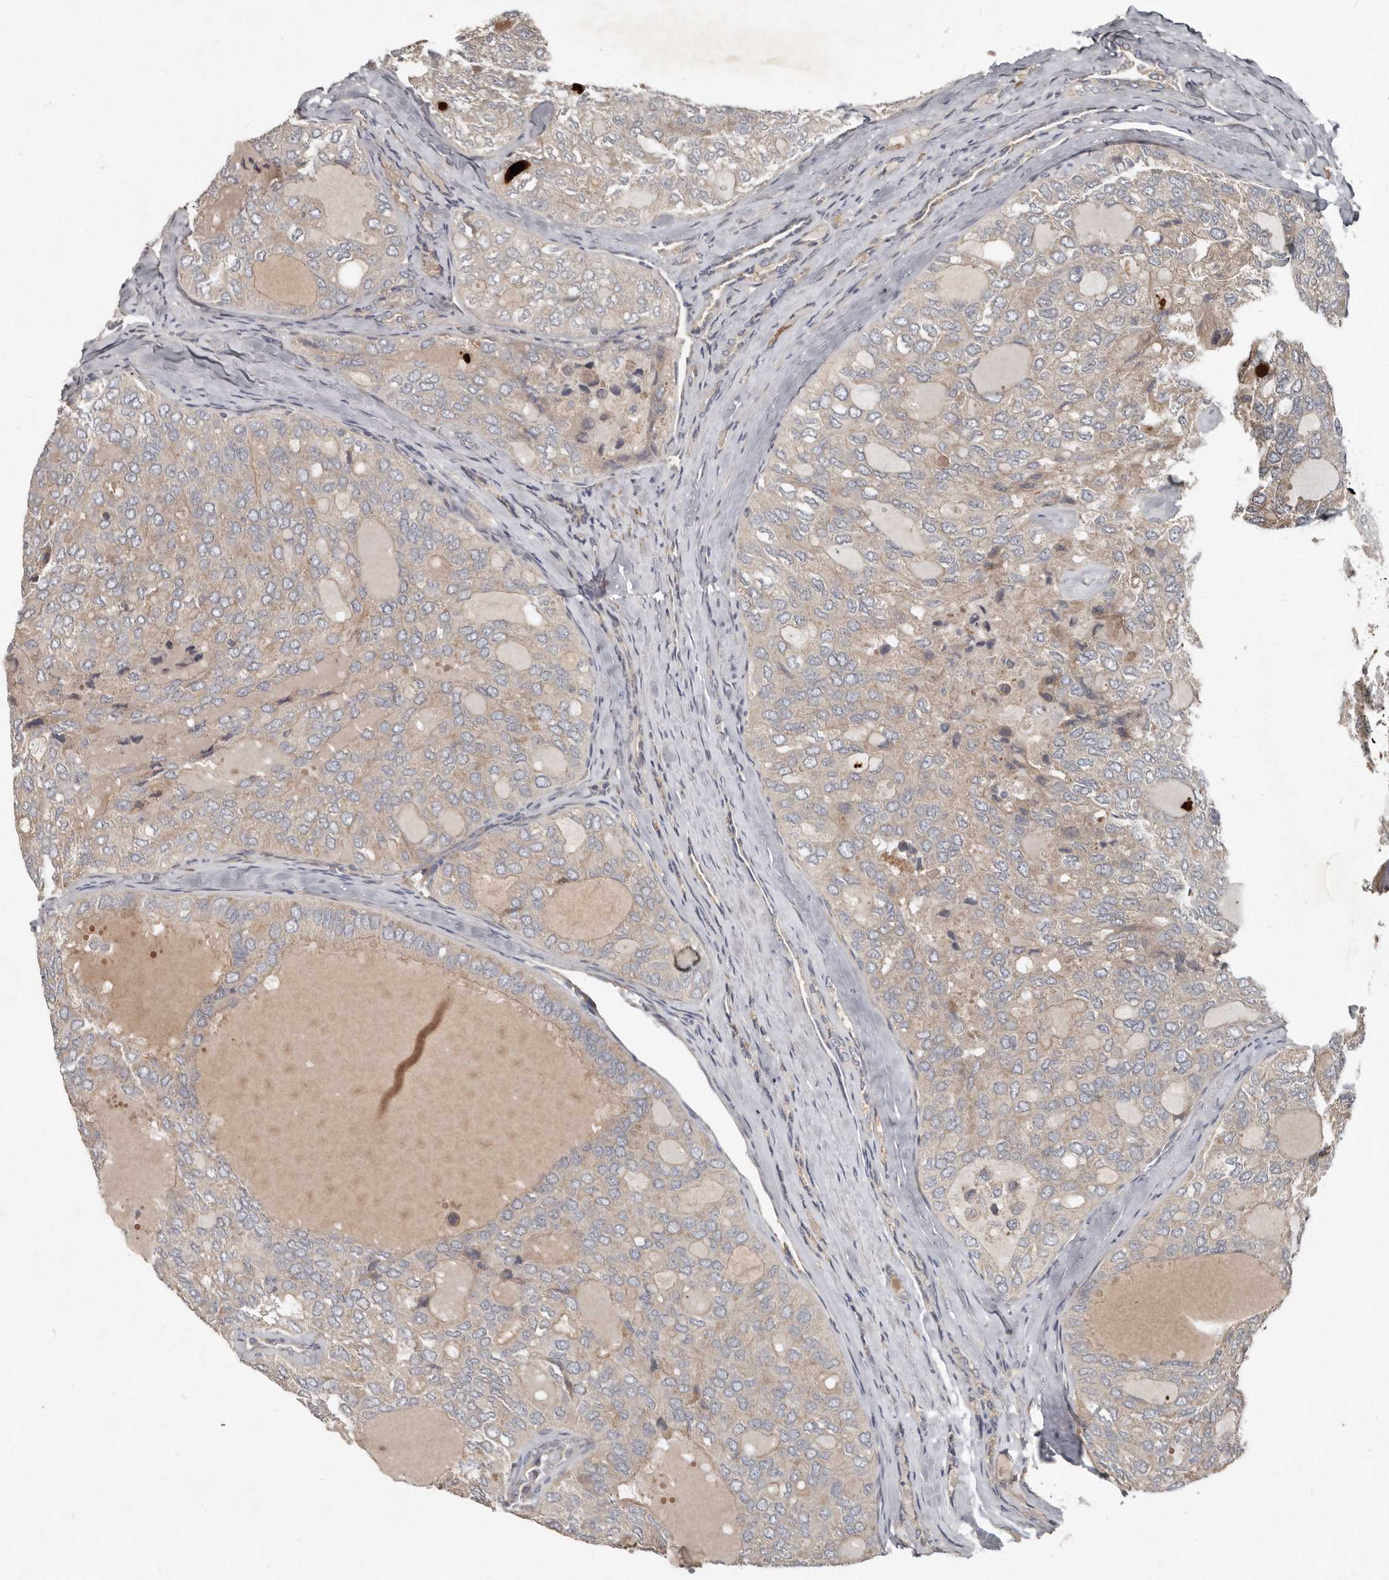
{"staining": {"intensity": "weak", "quantity": "<25%", "location": "cytoplasmic/membranous"}, "tissue": "thyroid cancer", "cell_type": "Tumor cells", "image_type": "cancer", "snomed": [{"axis": "morphology", "description": "Follicular adenoma carcinoma, NOS"}, {"axis": "topography", "description": "Thyroid gland"}], "caption": "Micrograph shows no significant protein staining in tumor cells of thyroid cancer.", "gene": "AKNAD1", "patient": {"sex": "male", "age": 75}}